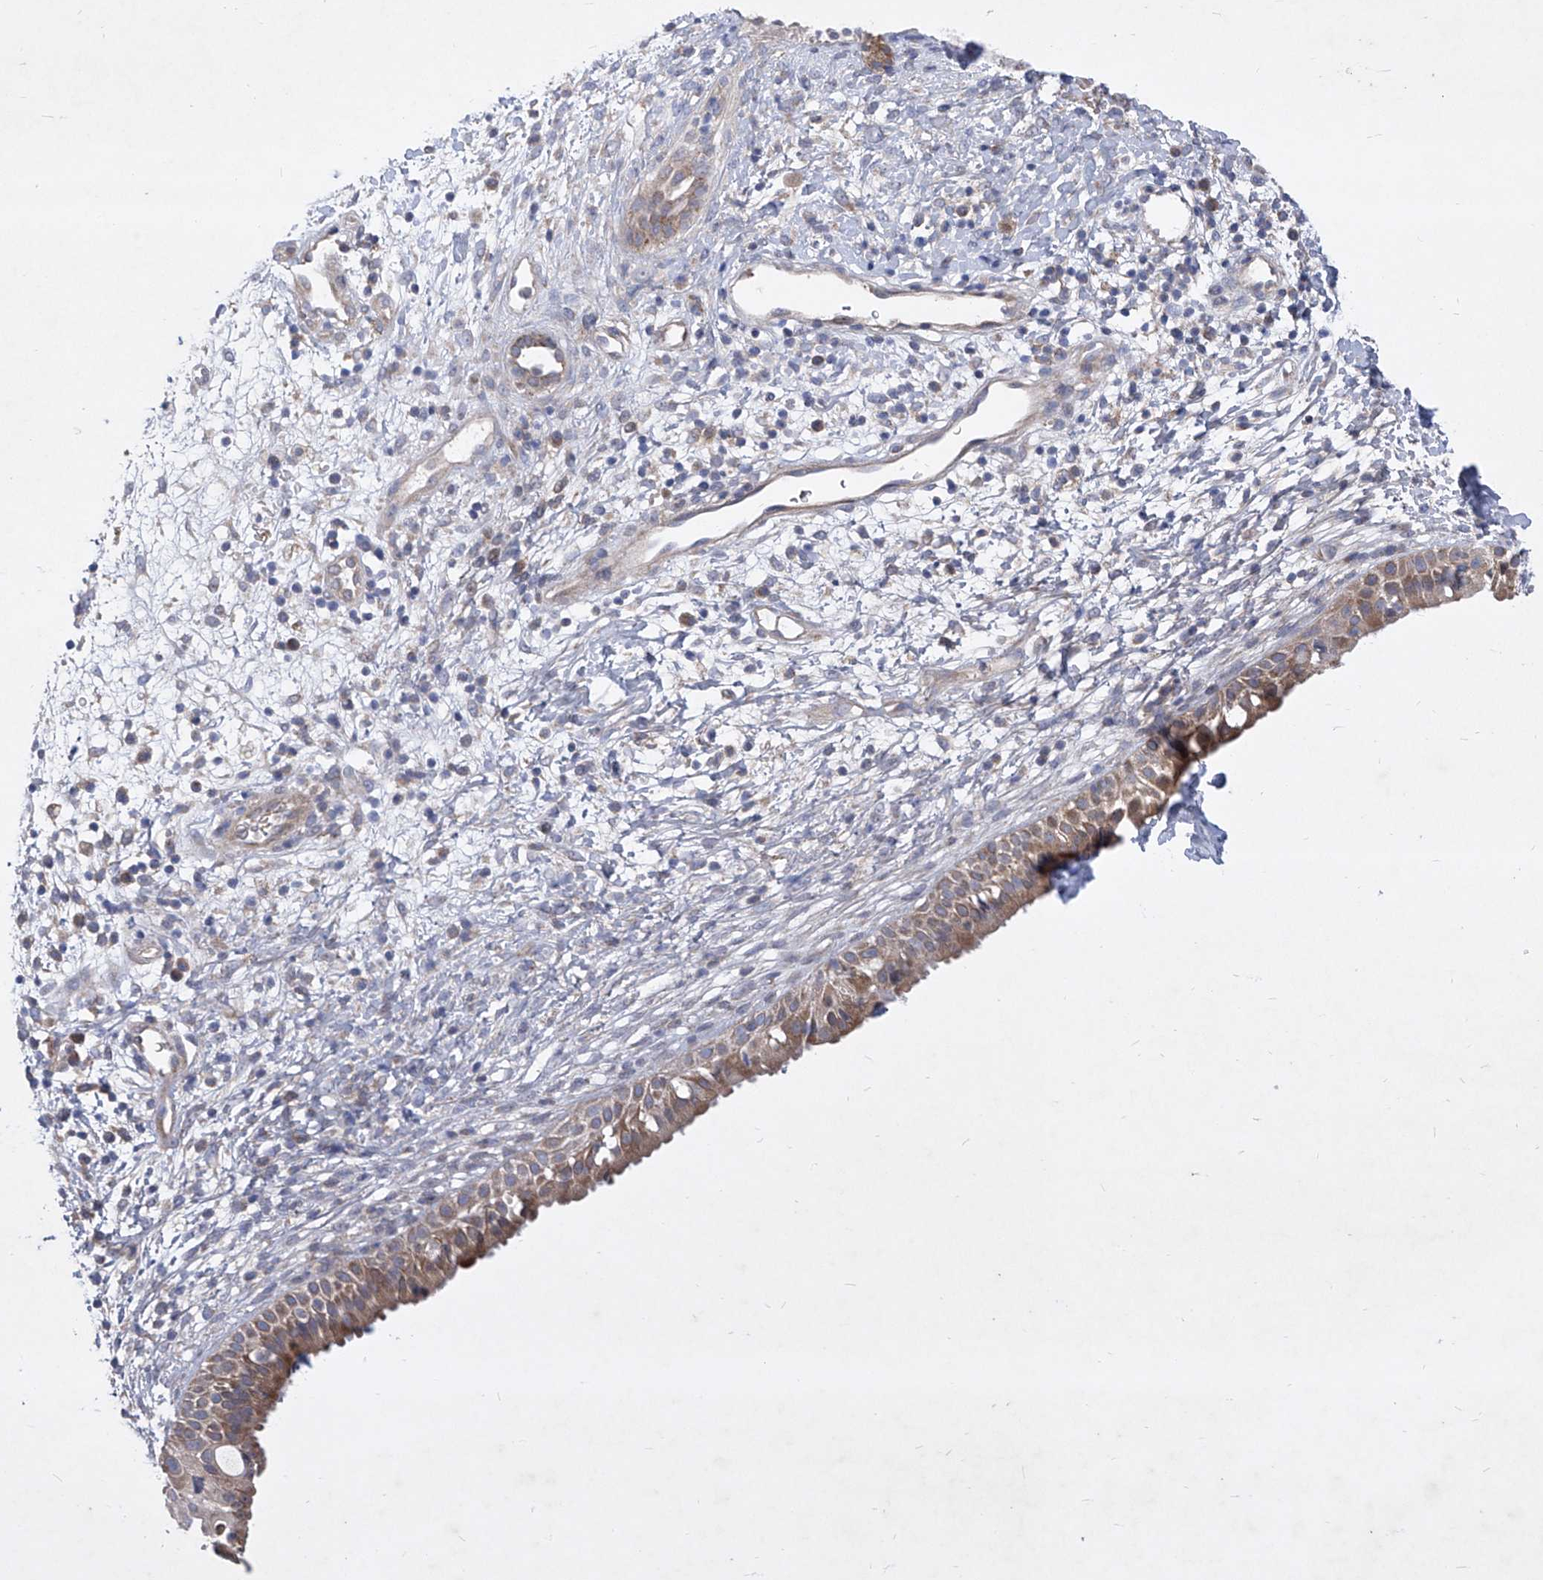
{"staining": {"intensity": "moderate", "quantity": ">75%", "location": "cytoplasmic/membranous"}, "tissue": "nasopharynx", "cell_type": "Respiratory epithelial cells", "image_type": "normal", "snomed": [{"axis": "morphology", "description": "Normal tissue, NOS"}, {"axis": "topography", "description": "Nasopharynx"}], "caption": "A high-resolution photomicrograph shows immunohistochemistry (IHC) staining of normal nasopharynx, which demonstrates moderate cytoplasmic/membranous positivity in about >75% of respiratory epithelial cells.", "gene": "COQ3", "patient": {"sex": "male", "age": 22}}